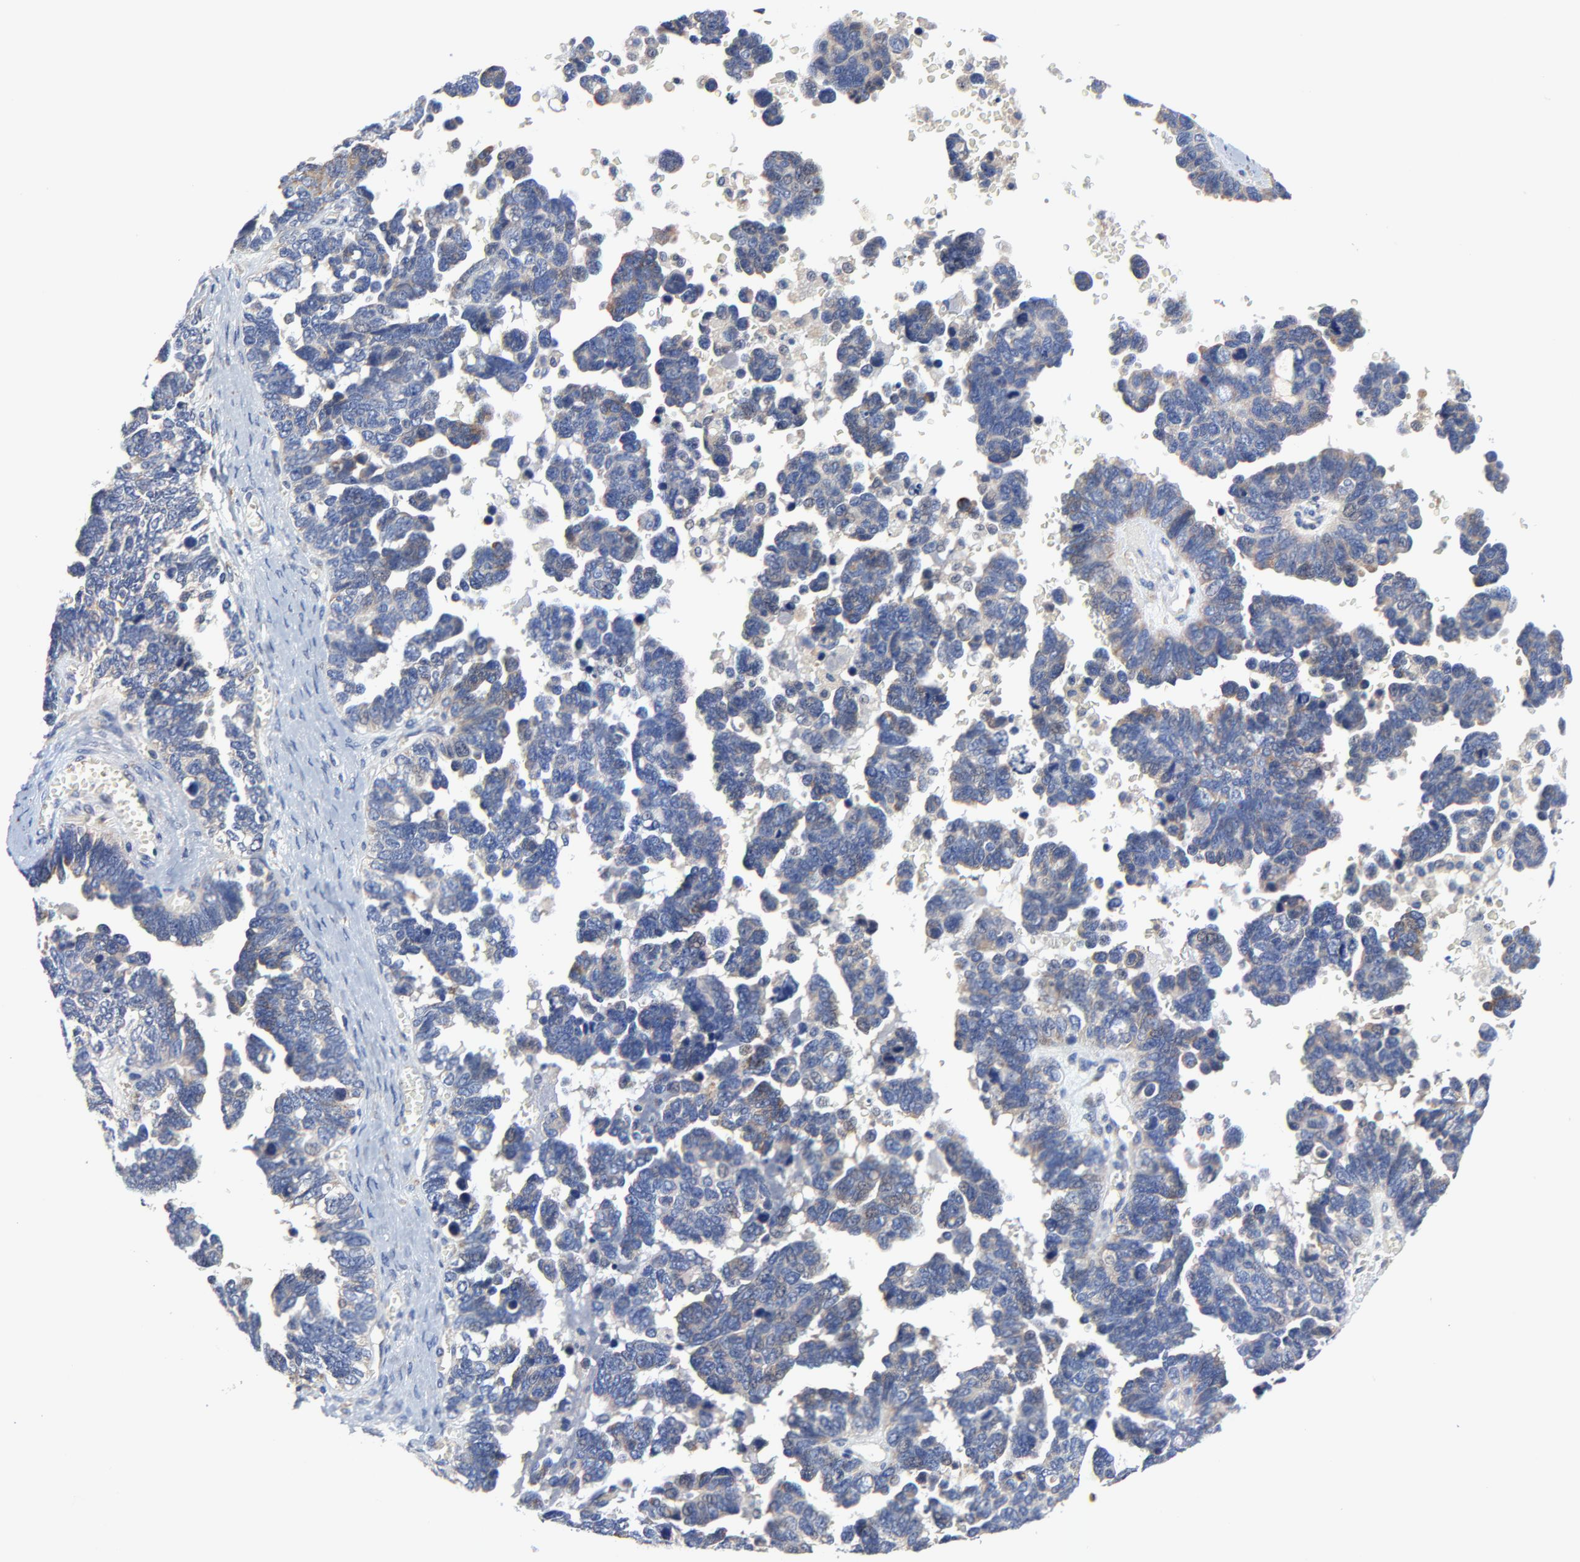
{"staining": {"intensity": "weak", "quantity": "25%-75%", "location": "cytoplasmic/membranous"}, "tissue": "ovarian cancer", "cell_type": "Tumor cells", "image_type": "cancer", "snomed": [{"axis": "morphology", "description": "Cystadenocarcinoma, serous, NOS"}, {"axis": "topography", "description": "Ovary"}], "caption": "Serous cystadenocarcinoma (ovarian) stained for a protein (brown) demonstrates weak cytoplasmic/membranous positive expression in about 25%-75% of tumor cells.", "gene": "VAV2", "patient": {"sex": "female", "age": 69}}